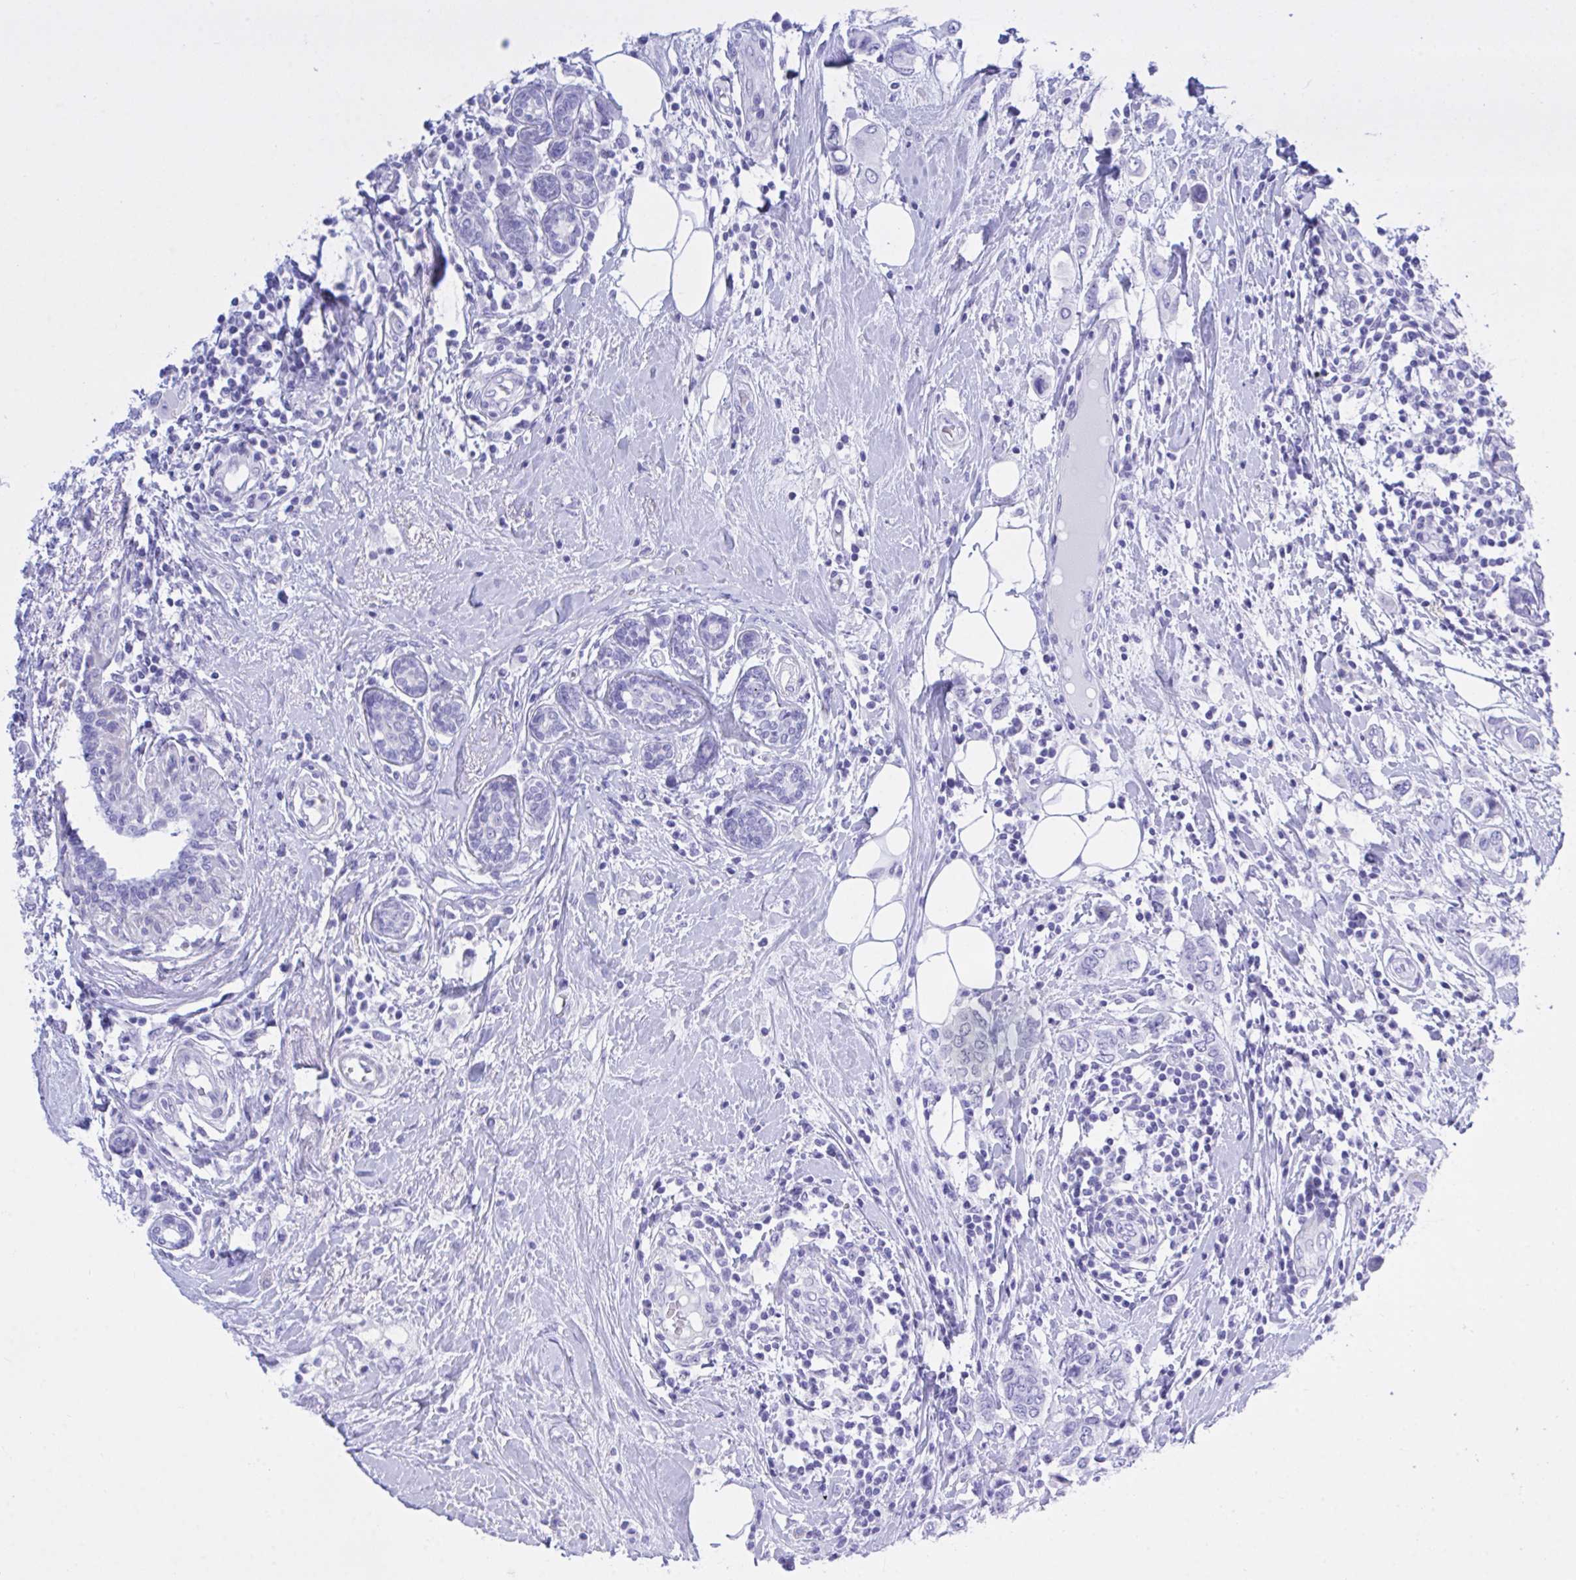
{"staining": {"intensity": "negative", "quantity": "none", "location": "none"}, "tissue": "breast cancer", "cell_type": "Tumor cells", "image_type": "cancer", "snomed": [{"axis": "morphology", "description": "Lobular carcinoma"}, {"axis": "topography", "description": "Breast"}], "caption": "The image reveals no significant positivity in tumor cells of lobular carcinoma (breast). (DAB IHC visualized using brightfield microscopy, high magnification).", "gene": "BEX5", "patient": {"sex": "female", "age": 51}}